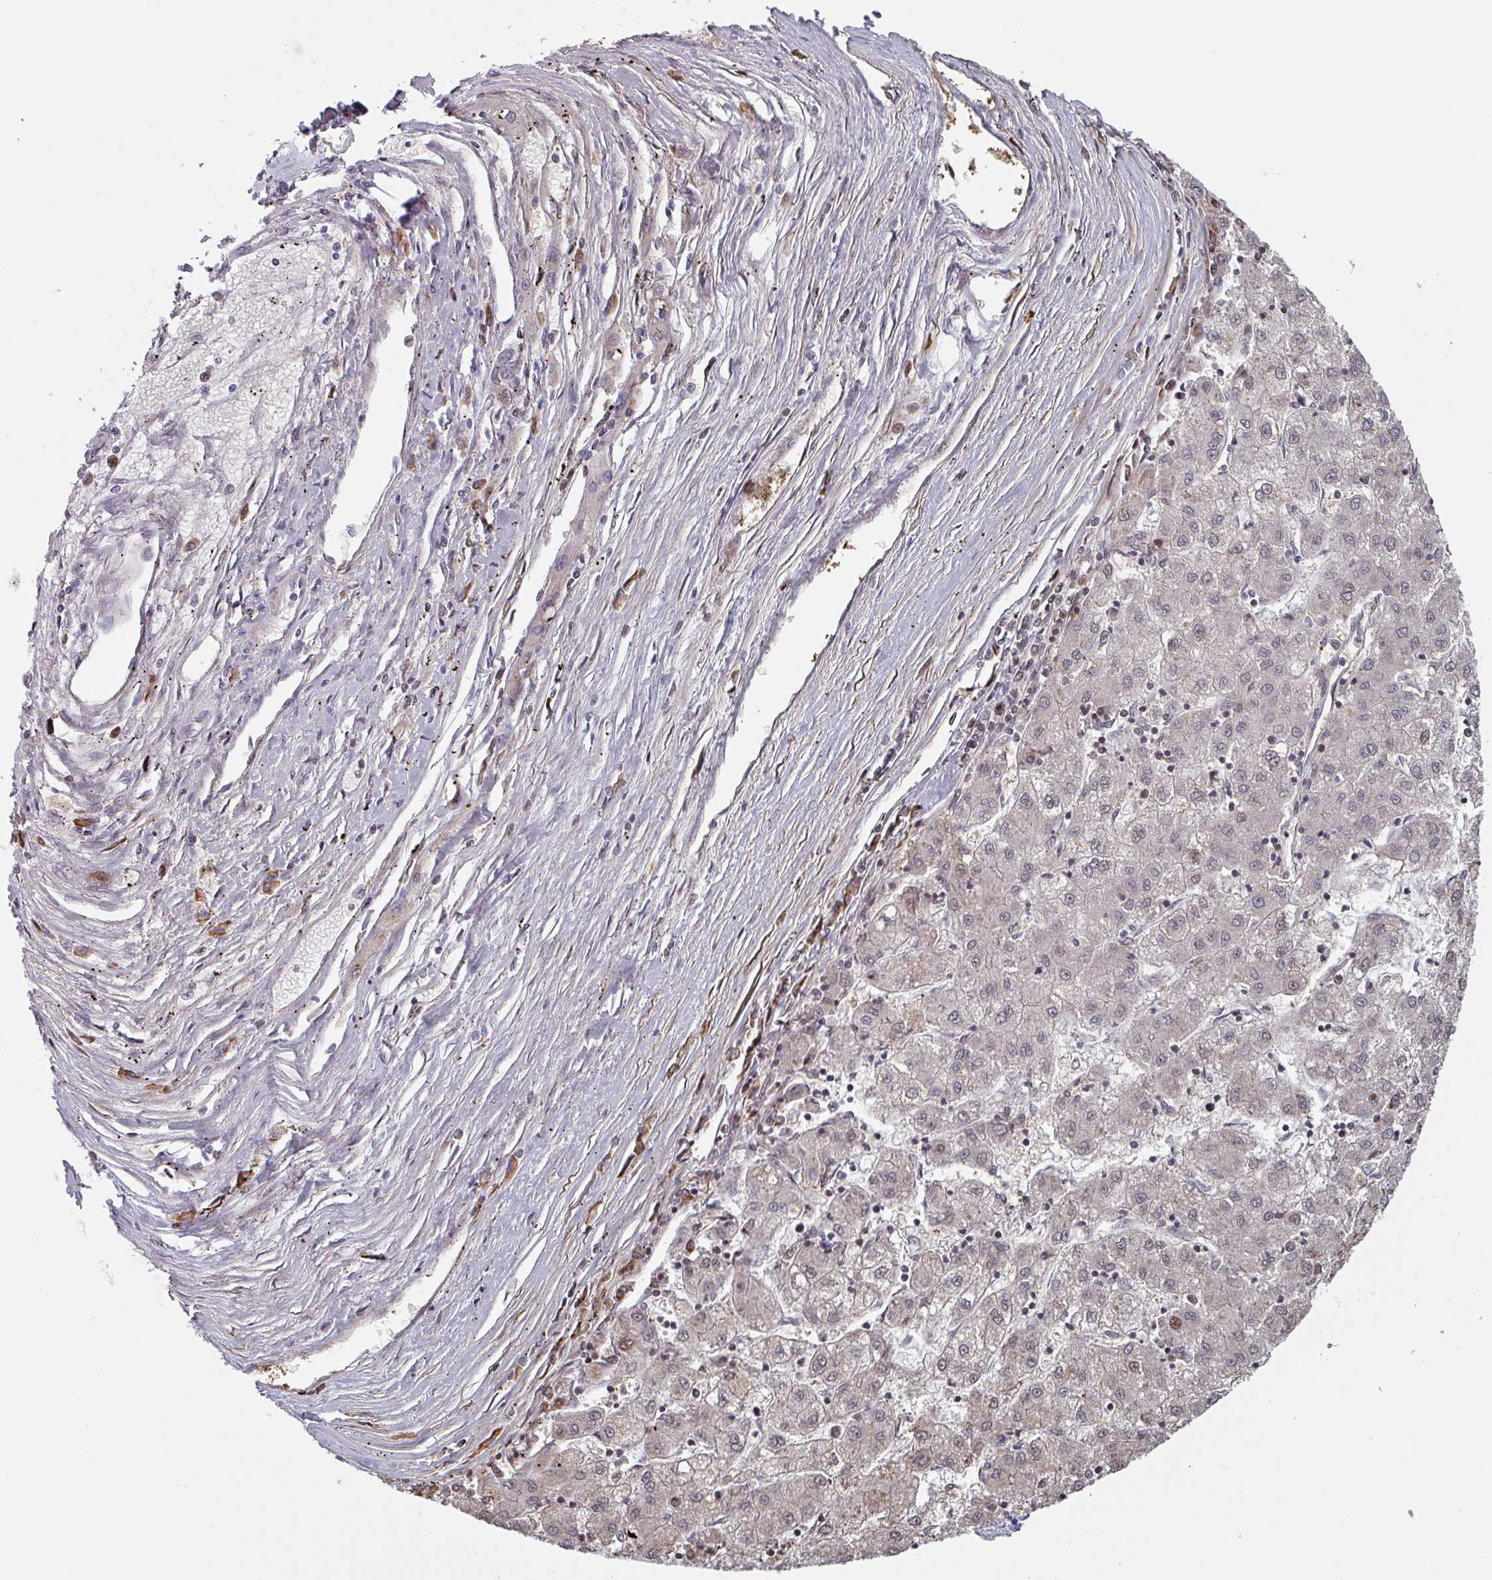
{"staining": {"intensity": "negative", "quantity": "none", "location": "none"}, "tissue": "liver cancer", "cell_type": "Tumor cells", "image_type": "cancer", "snomed": [{"axis": "morphology", "description": "Carcinoma, Hepatocellular, NOS"}, {"axis": "topography", "description": "Liver"}], "caption": "High magnification brightfield microscopy of hepatocellular carcinoma (liver) stained with DAB (3,3'-diaminobenzidine) (brown) and counterstained with hematoxylin (blue): tumor cells show no significant positivity.", "gene": "SLC35G2", "patient": {"sex": "male", "age": 72}}